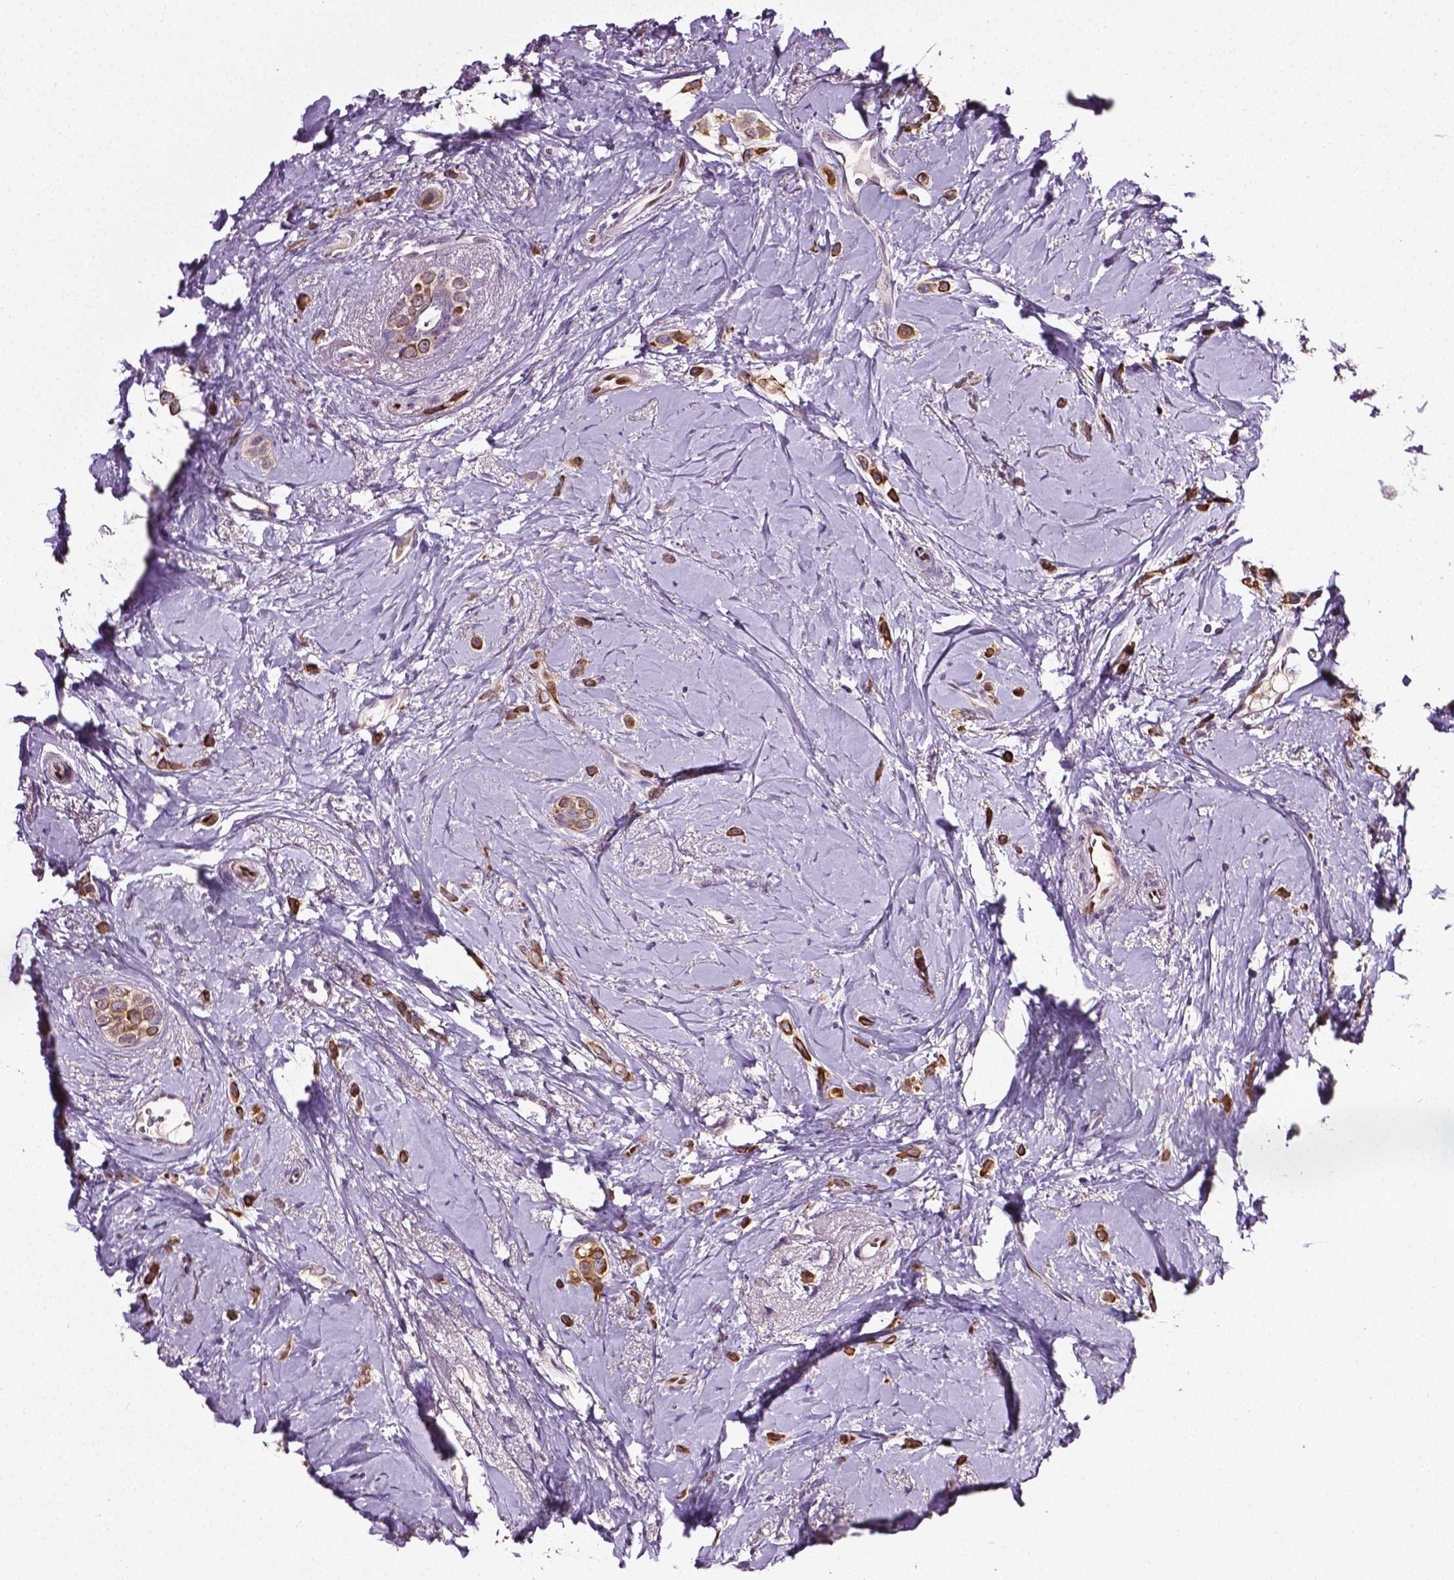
{"staining": {"intensity": "strong", "quantity": ">75%", "location": "cytoplasmic/membranous"}, "tissue": "breast cancer", "cell_type": "Tumor cells", "image_type": "cancer", "snomed": [{"axis": "morphology", "description": "Lobular carcinoma"}, {"axis": "topography", "description": "Breast"}], "caption": "A high amount of strong cytoplasmic/membranous expression is seen in approximately >75% of tumor cells in breast cancer (lobular carcinoma) tissue.", "gene": "PTGER3", "patient": {"sex": "female", "age": 66}}